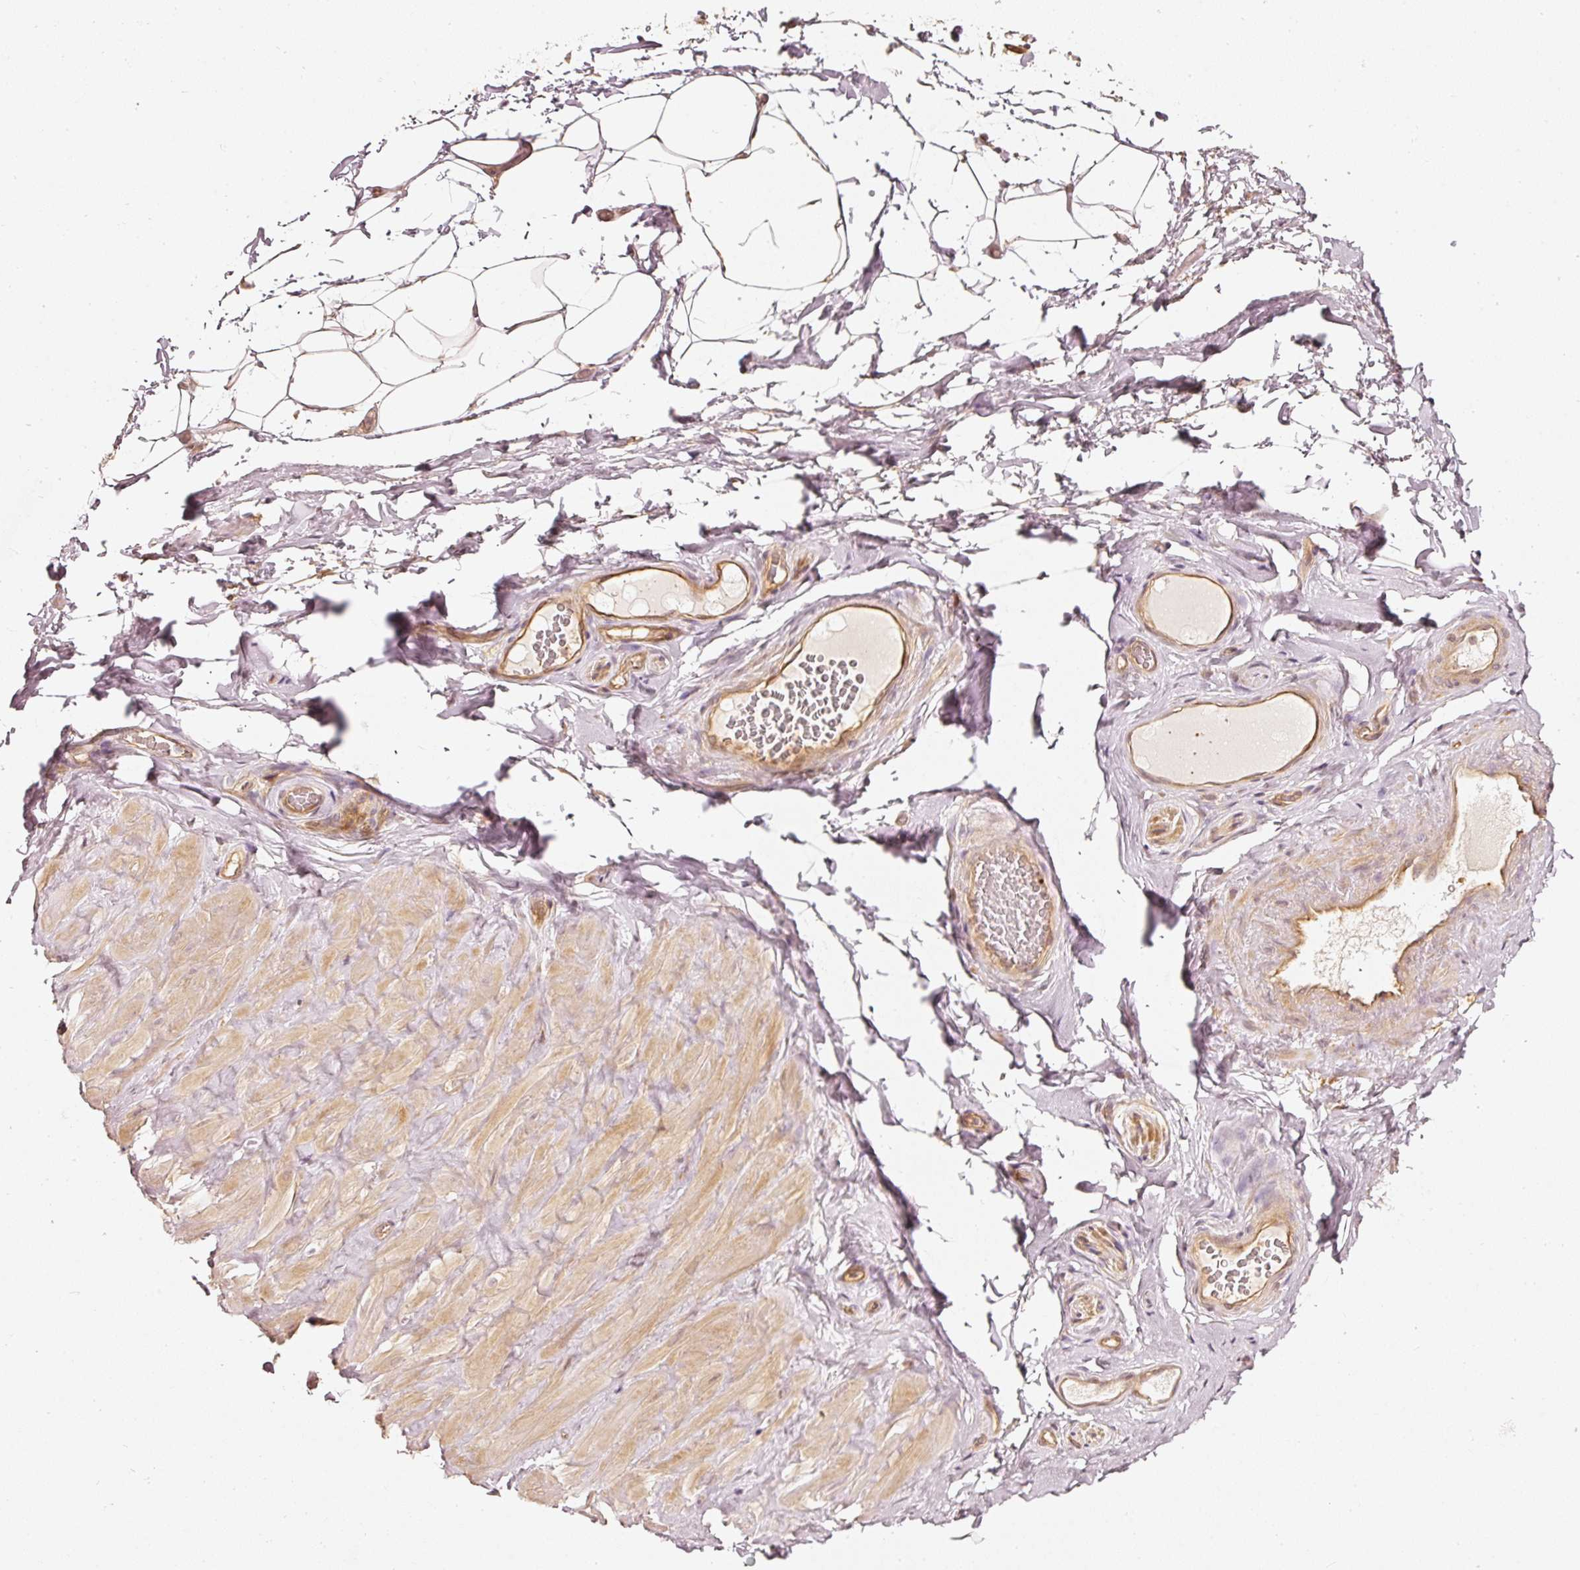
{"staining": {"intensity": "moderate", "quantity": ">75%", "location": "cytoplasmic/membranous"}, "tissue": "adipose tissue", "cell_type": "Adipocytes", "image_type": "normal", "snomed": [{"axis": "morphology", "description": "Normal tissue, NOS"}, {"axis": "topography", "description": "Vascular tissue"}, {"axis": "topography", "description": "Peripheral nerve tissue"}], "caption": "This histopathology image displays immunohistochemistry (IHC) staining of unremarkable adipose tissue, with medium moderate cytoplasmic/membranous expression in about >75% of adipocytes.", "gene": "ASMTL", "patient": {"sex": "male", "age": 41}}